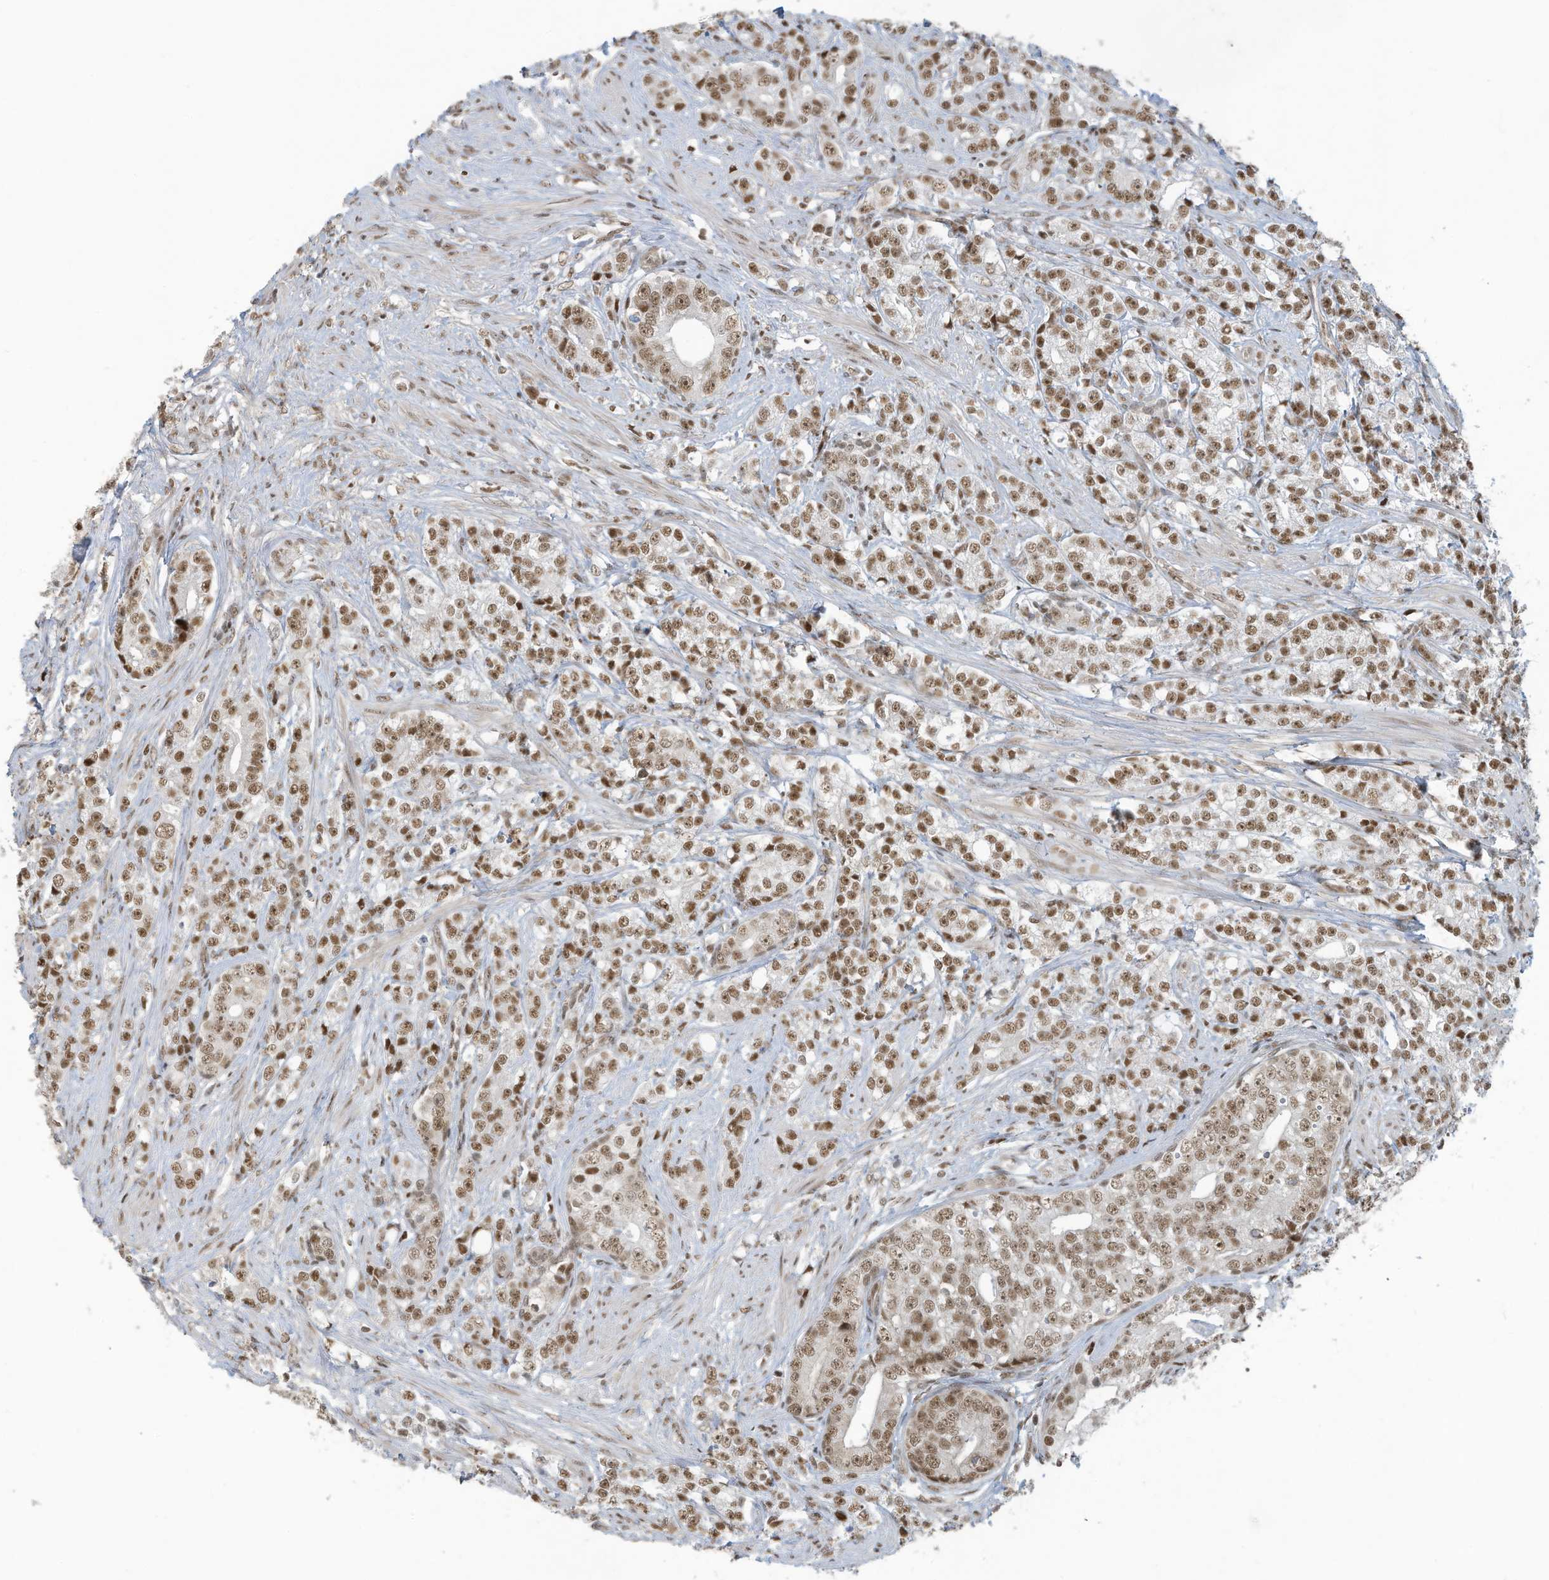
{"staining": {"intensity": "moderate", "quantity": ">75%", "location": "nuclear"}, "tissue": "prostate cancer", "cell_type": "Tumor cells", "image_type": "cancer", "snomed": [{"axis": "morphology", "description": "Adenocarcinoma, High grade"}, {"axis": "topography", "description": "Prostate"}], "caption": "The image displays immunohistochemical staining of prostate cancer (high-grade adenocarcinoma). There is moderate nuclear staining is identified in approximately >75% of tumor cells. The staining was performed using DAB (3,3'-diaminobenzidine) to visualize the protein expression in brown, while the nuclei were stained in blue with hematoxylin (Magnification: 20x).", "gene": "DBR1", "patient": {"sex": "male", "age": 69}}